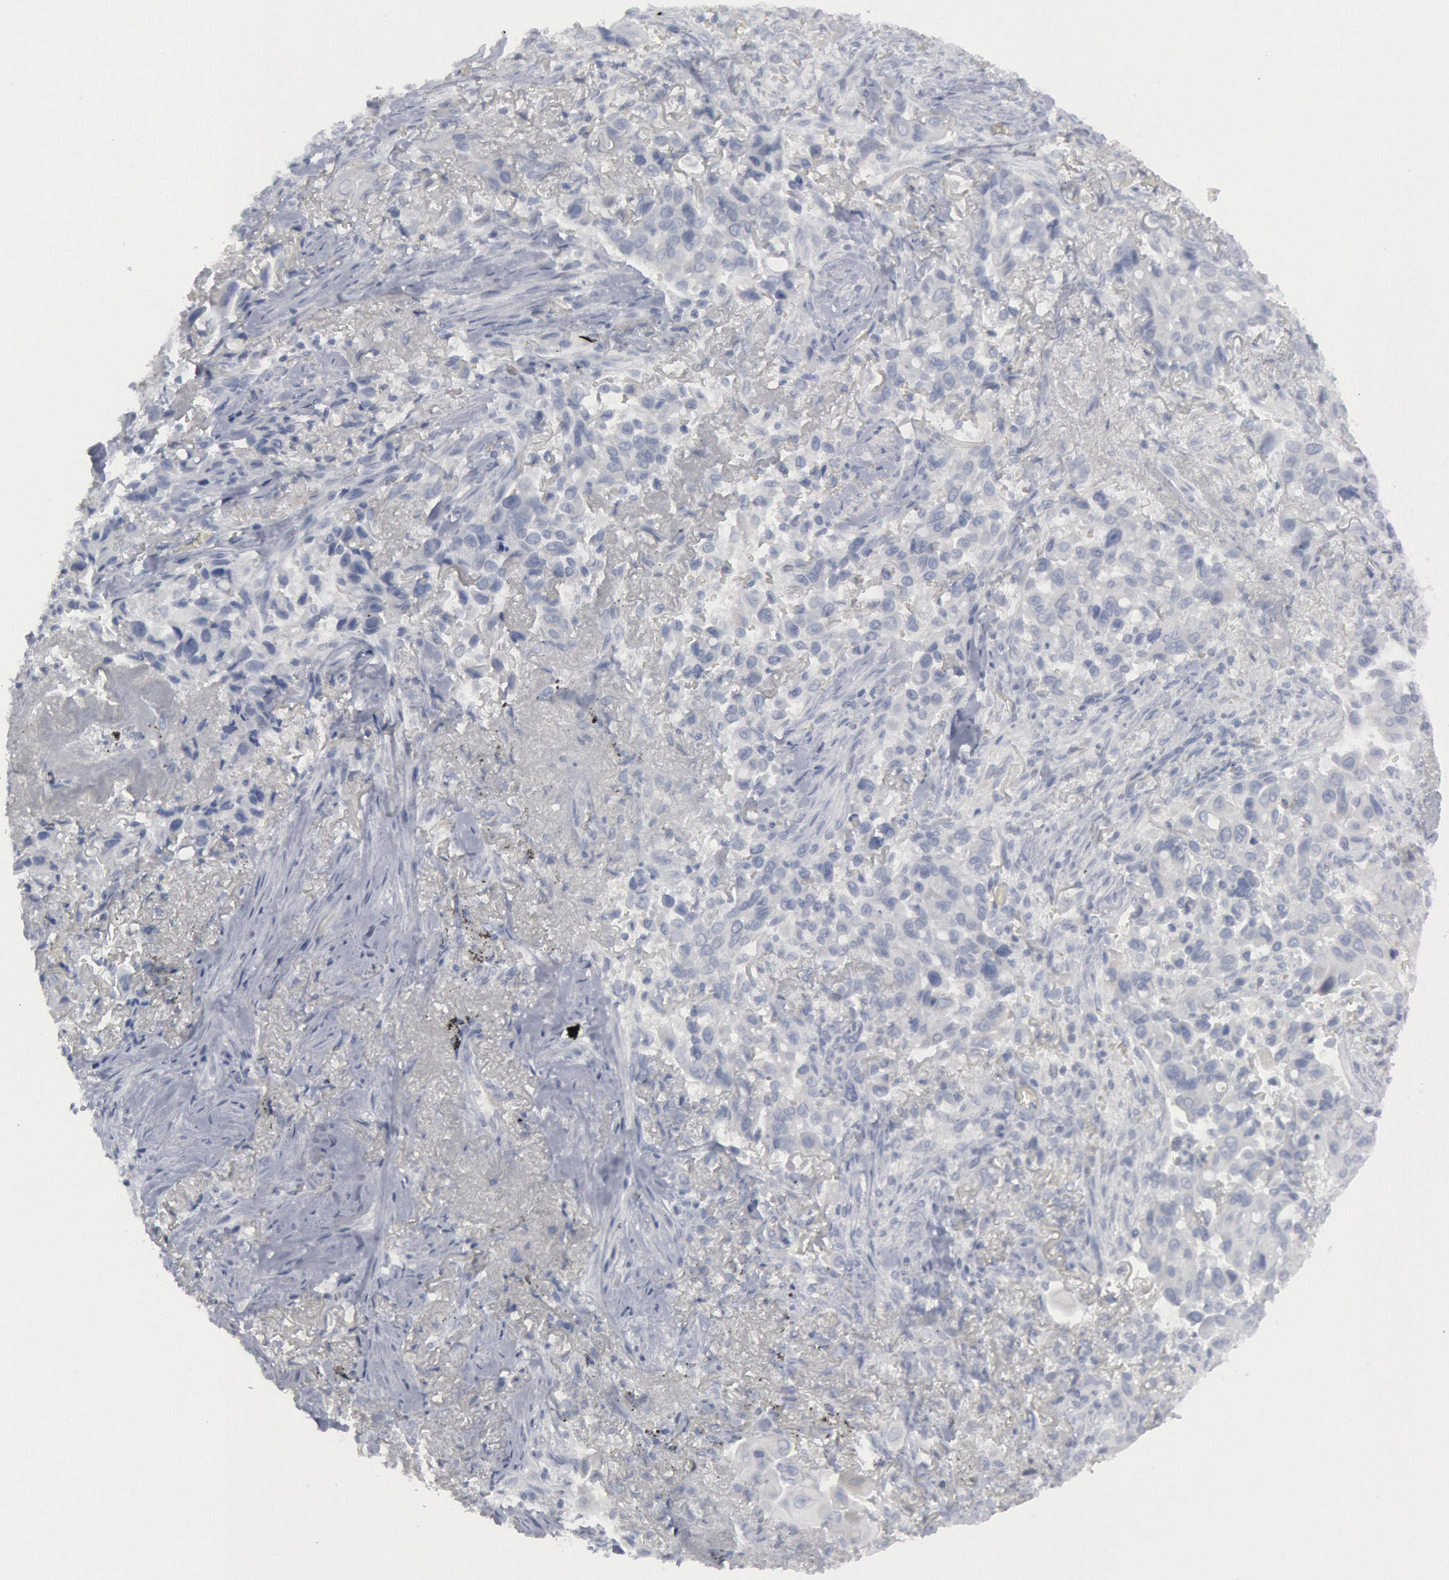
{"staining": {"intensity": "negative", "quantity": "none", "location": "none"}, "tissue": "lung cancer", "cell_type": "Tumor cells", "image_type": "cancer", "snomed": [{"axis": "morphology", "description": "Adenocarcinoma, NOS"}, {"axis": "topography", "description": "Lung"}], "caption": "Immunohistochemistry (IHC) image of neoplastic tissue: lung cancer stained with DAB (3,3'-diaminobenzidine) shows no significant protein positivity in tumor cells.", "gene": "DMC1", "patient": {"sex": "male", "age": 68}}